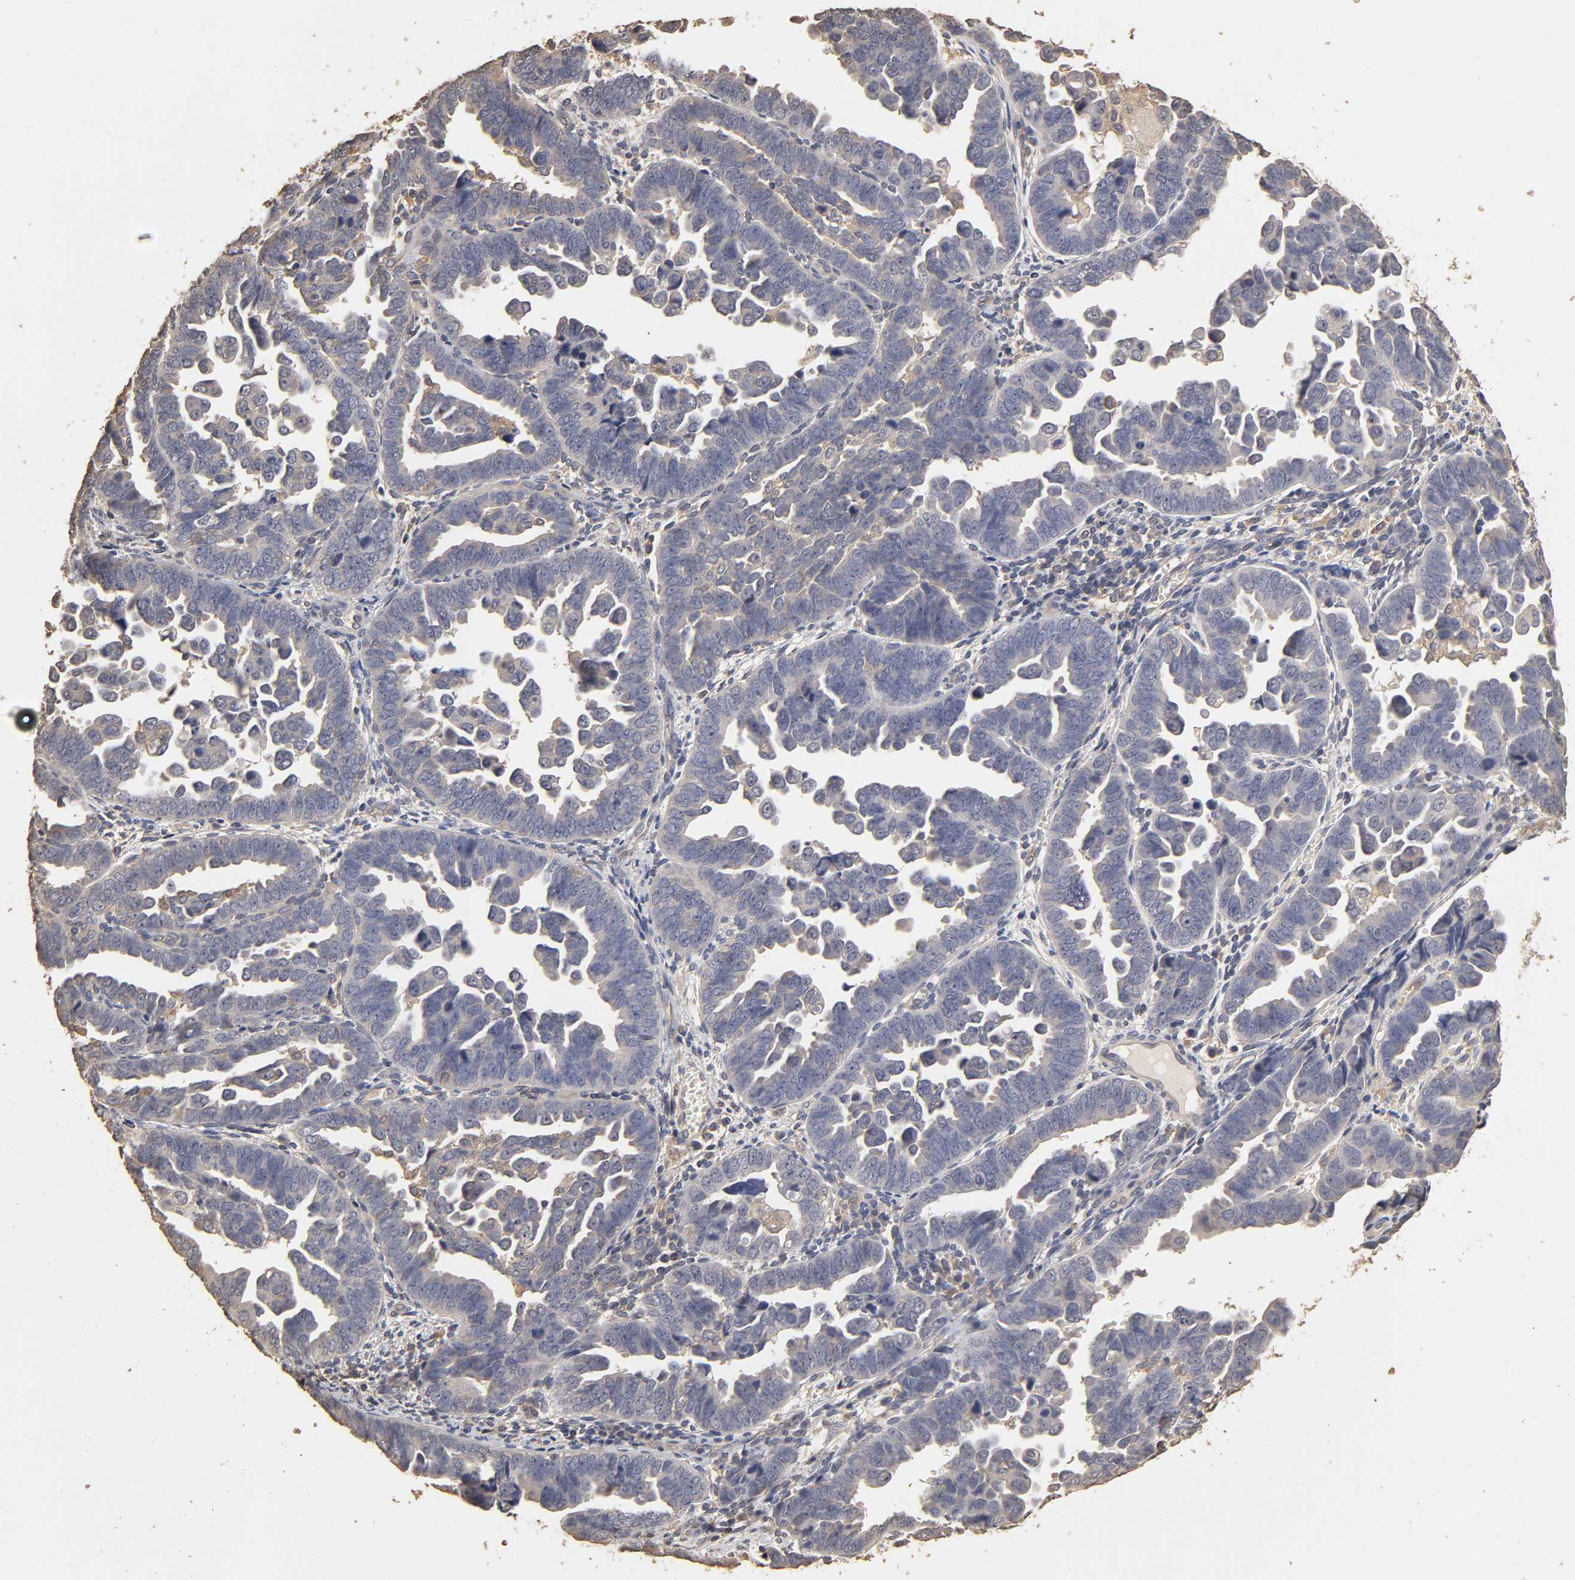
{"staining": {"intensity": "negative", "quantity": "none", "location": "none"}, "tissue": "endometrial cancer", "cell_type": "Tumor cells", "image_type": "cancer", "snomed": [{"axis": "morphology", "description": "Adenocarcinoma, NOS"}, {"axis": "topography", "description": "Endometrium"}], "caption": "This histopathology image is of endometrial cancer stained with IHC to label a protein in brown with the nuclei are counter-stained blue. There is no positivity in tumor cells. (DAB (3,3'-diaminobenzidine) IHC visualized using brightfield microscopy, high magnification).", "gene": "VSIG4", "patient": {"sex": "female", "age": 75}}